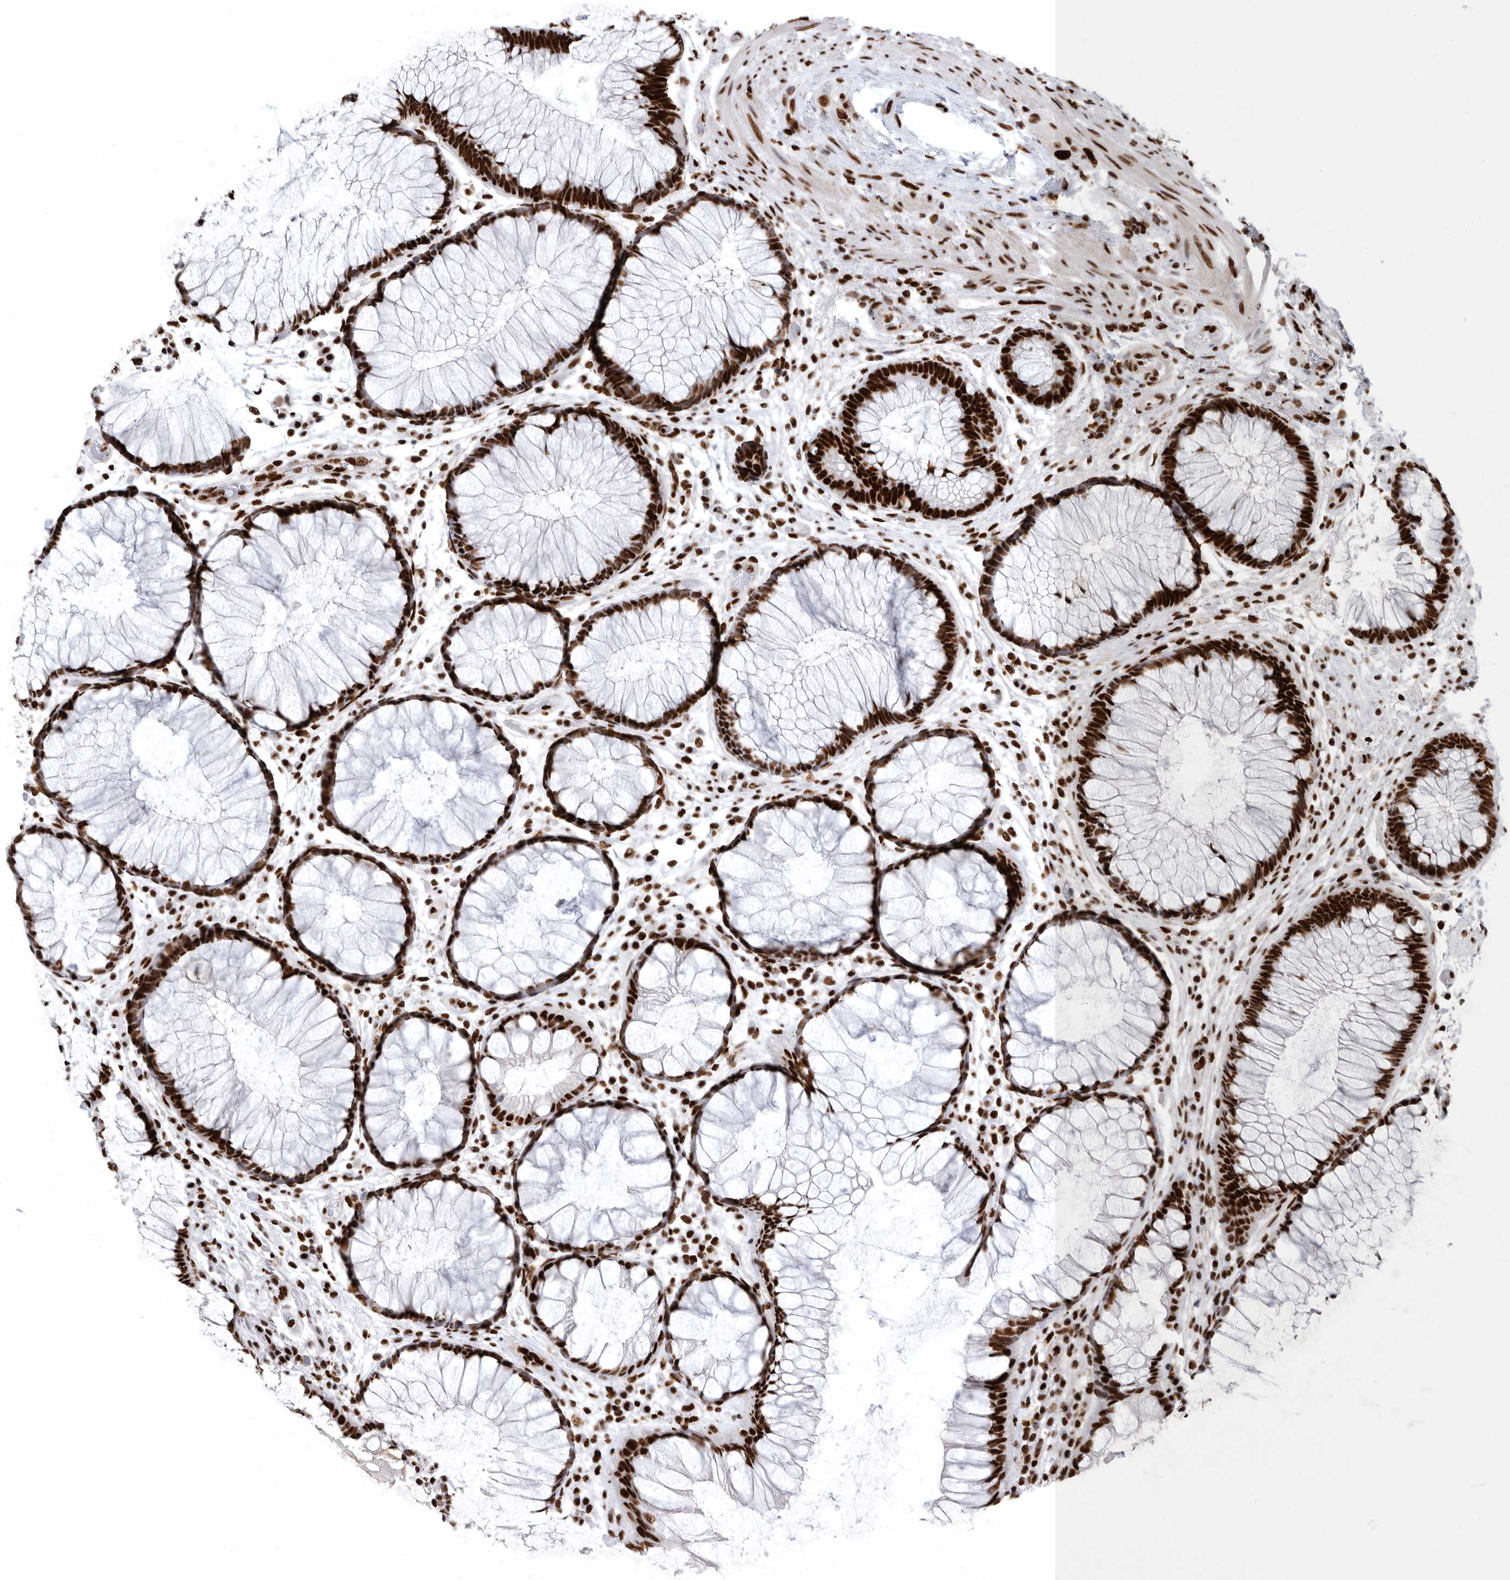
{"staining": {"intensity": "strong", "quantity": ">75%", "location": "nuclear"}, "tissue": "rectum", "cell_type": "Glandular cells", "image_type": "normal", "snomed": [{"axis": "morphology", "description": "Normal tissue, NOS"}, {"axis": "topography", "description": "Rectum"}], "caption": "Brown immunohistochemical staining in unremarkable human rectum exhibits strong nuclear expression in approximately >75% of glandular cells.", "gene": "BCLAF1", "patient": {"sex": "male", "age": 51}}